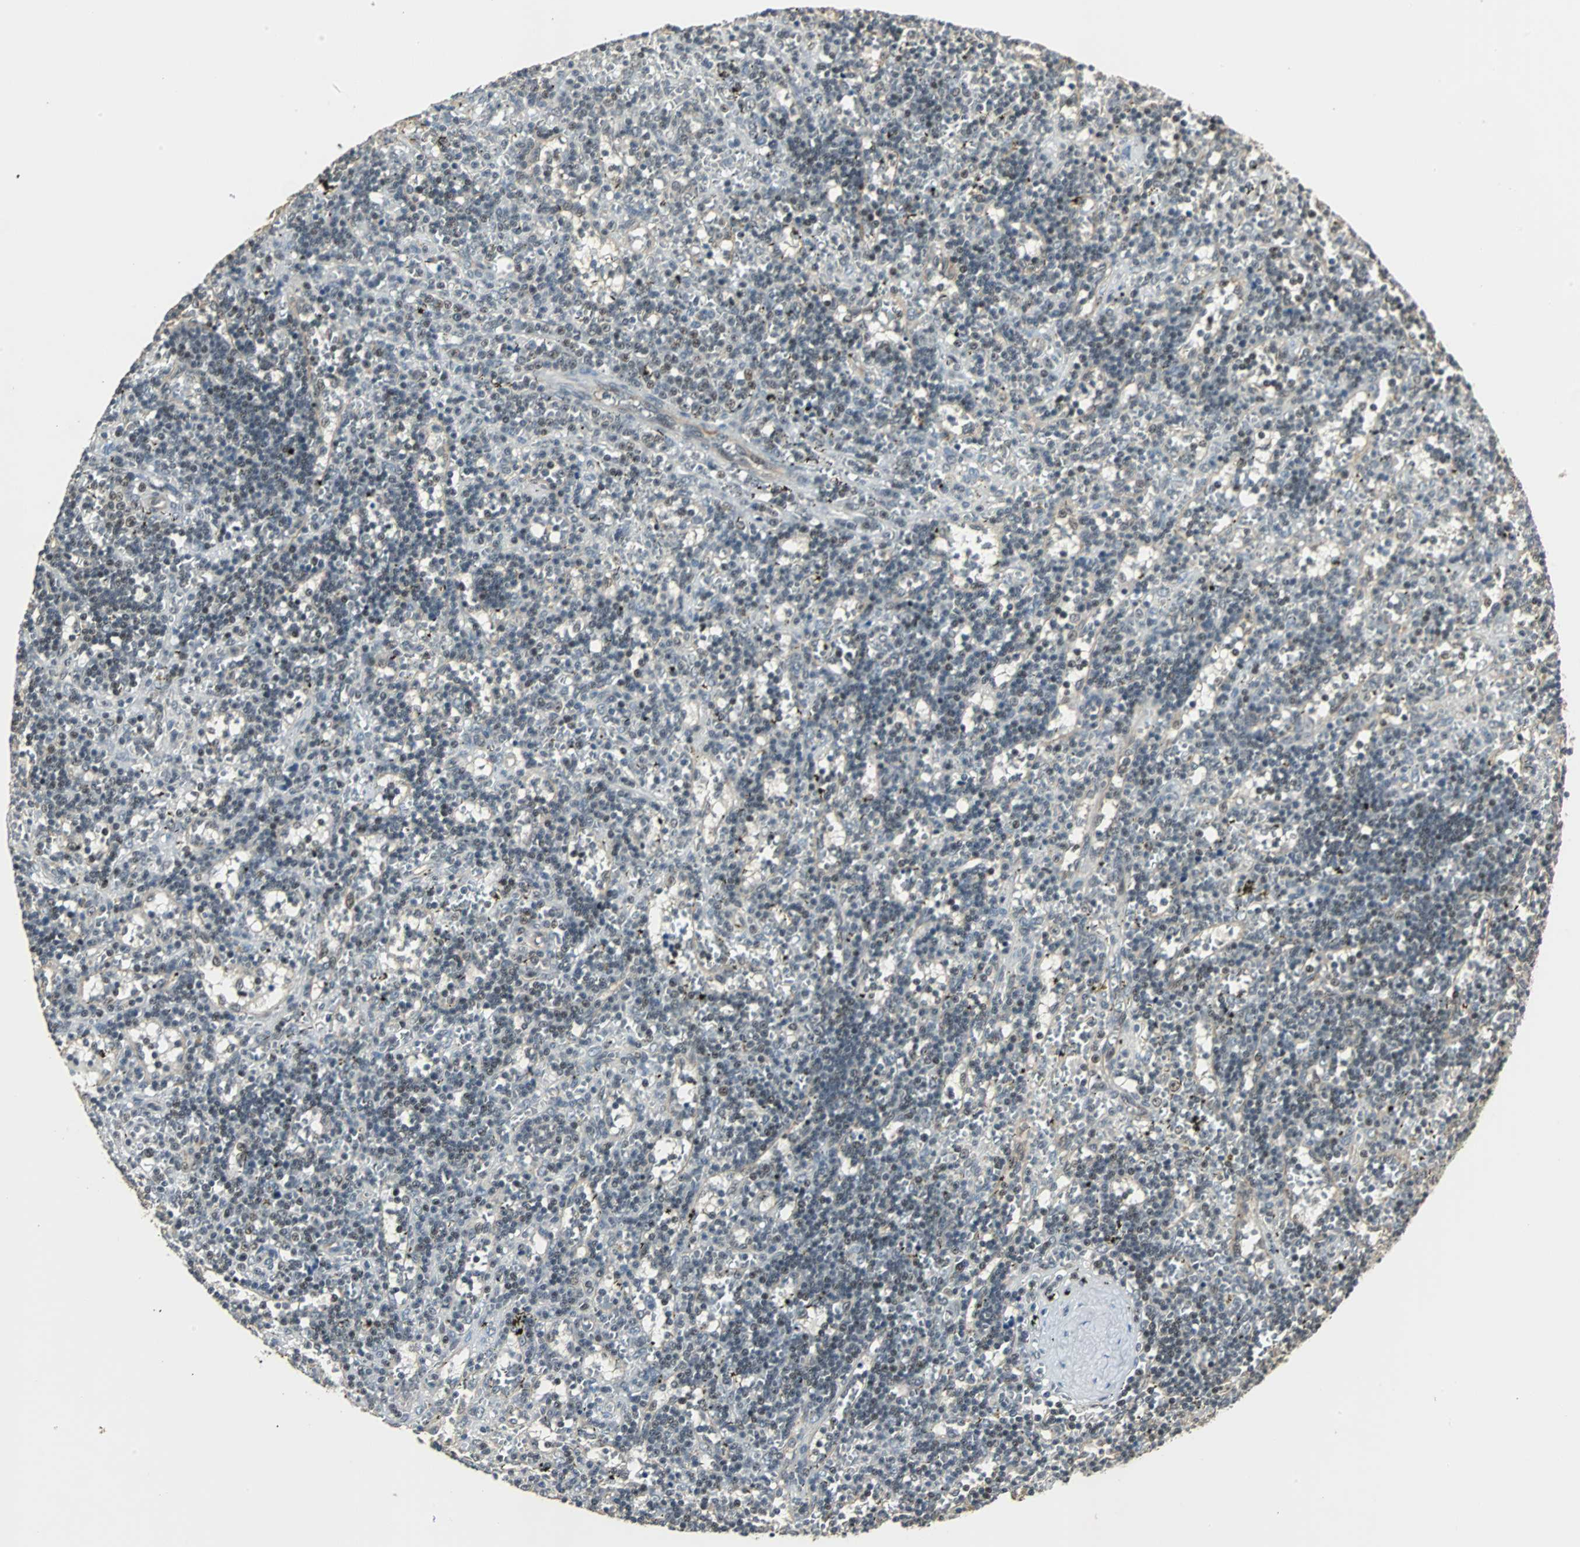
{"staining": {"intensity": "moderate", "quantity": "<25%", "location": "nuclear"}, "tissue": "lymphoma", "cell_type": "Tumor cells", "image_type": "cancer", "snomed": [{"axis": "morphology", "description": "Malignant lymphoma, non-Hodgkin's type, Low grade"}, {"axis": "topography", "description": "Spleen"}], "caption": "This is a histology image of immunohistochemistry staining of low-grade malignant lymphoma, non-Hodgkin's type, which shows moderate positivity in the nuclear of tumor cells.", "gene": "MED4", "patient": {"sex": "male", "age": 60}}